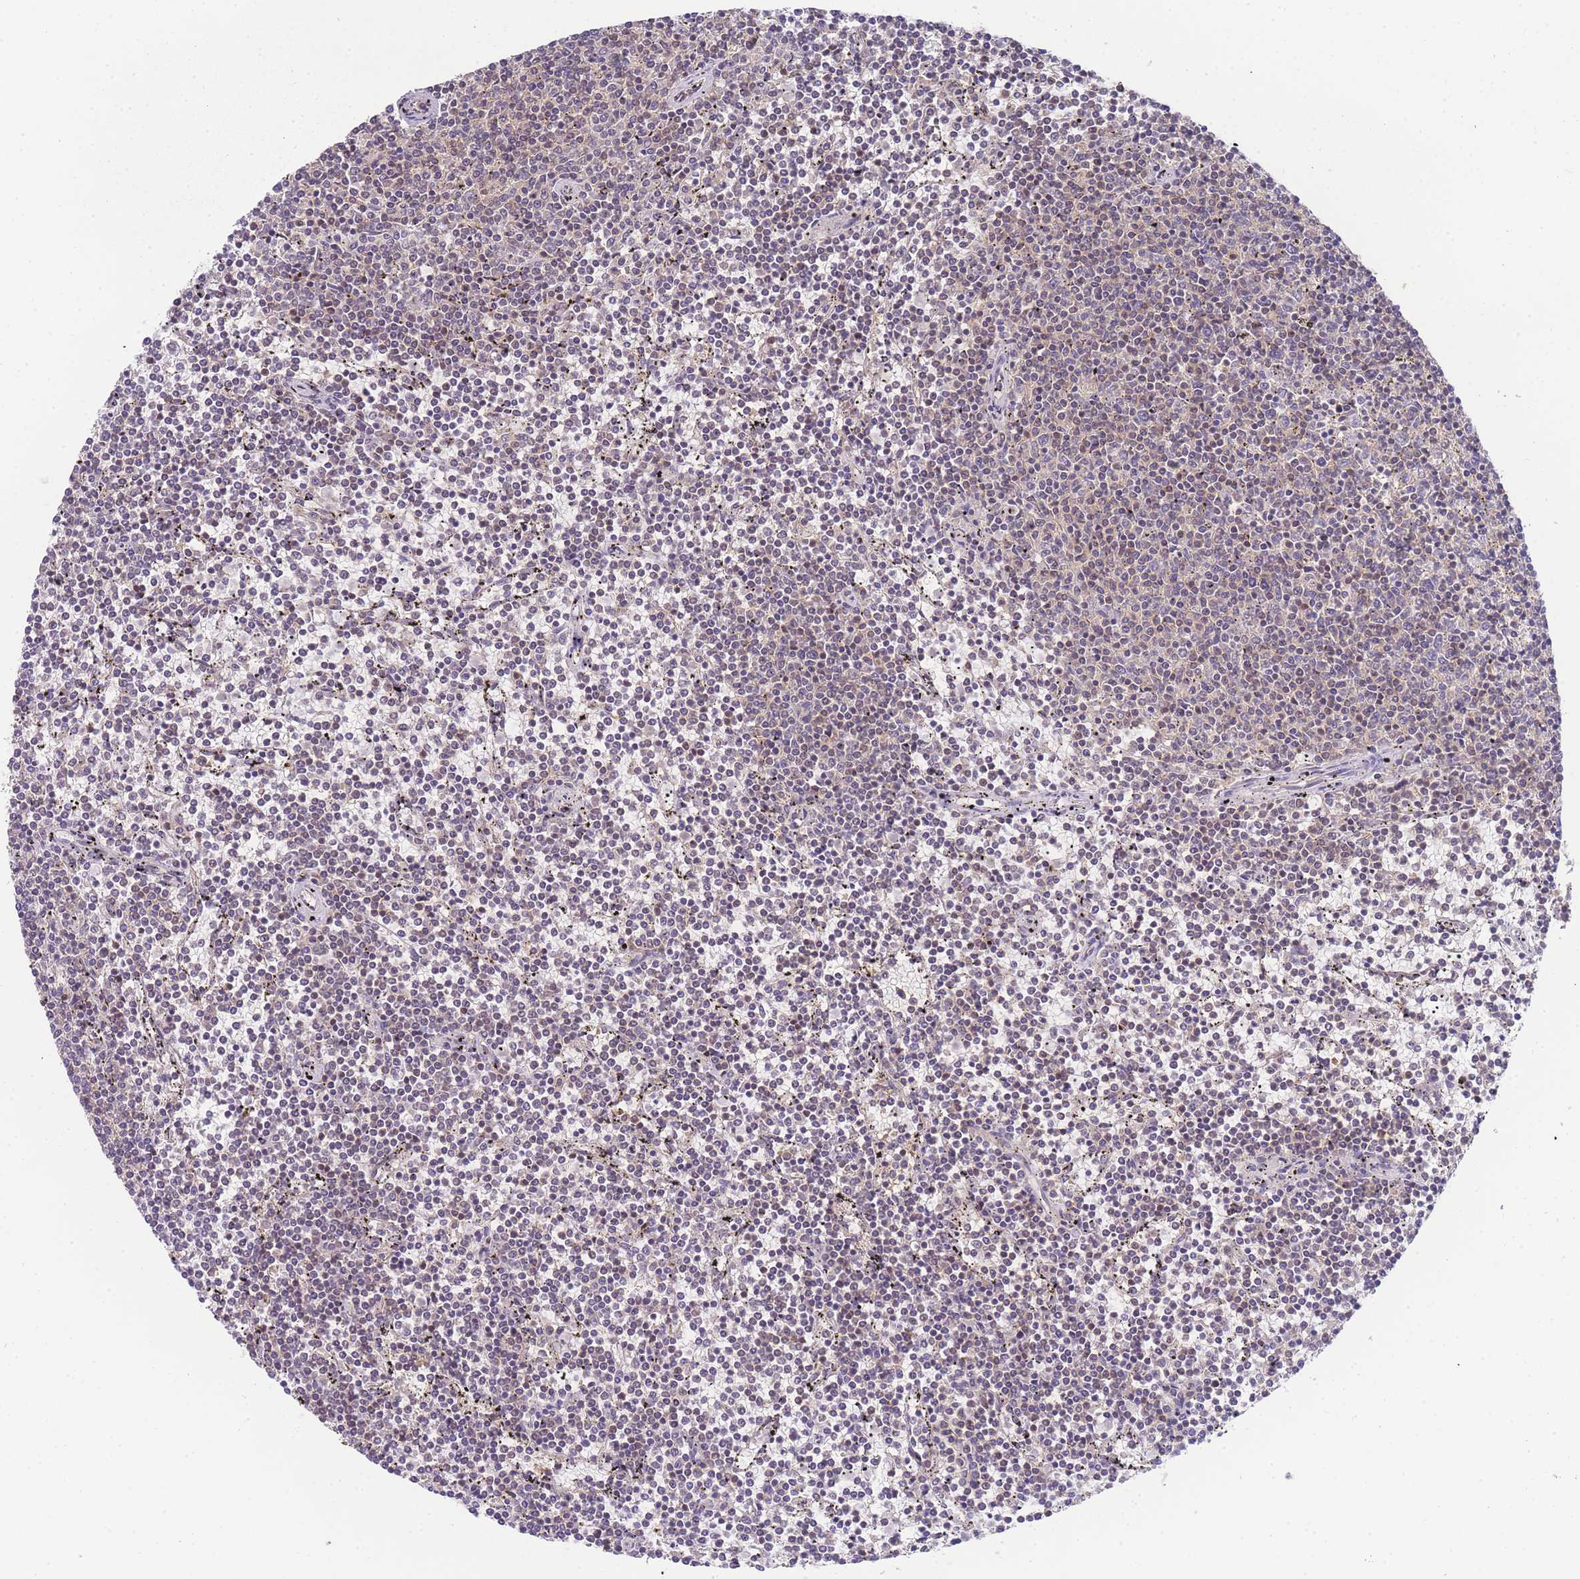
{"staining": {"intensity": "negative", "quantity": "none", "location": "none"}, "tissue": "lymphoma", "cell_type": "Tumor cells", "image_type": "cancer", "snomed": [{"axis": "morphology", "description": "Malignant lymphoma, non-Hodgkin's type, Low grade"}, {"axis": "topography", "description": "Spleen"}], "caption": "The micrograph shows no staining of tumor cells in lymphoma.", "gene": "KIAA1191", "patient": {"sex": "female", "age": 50}}